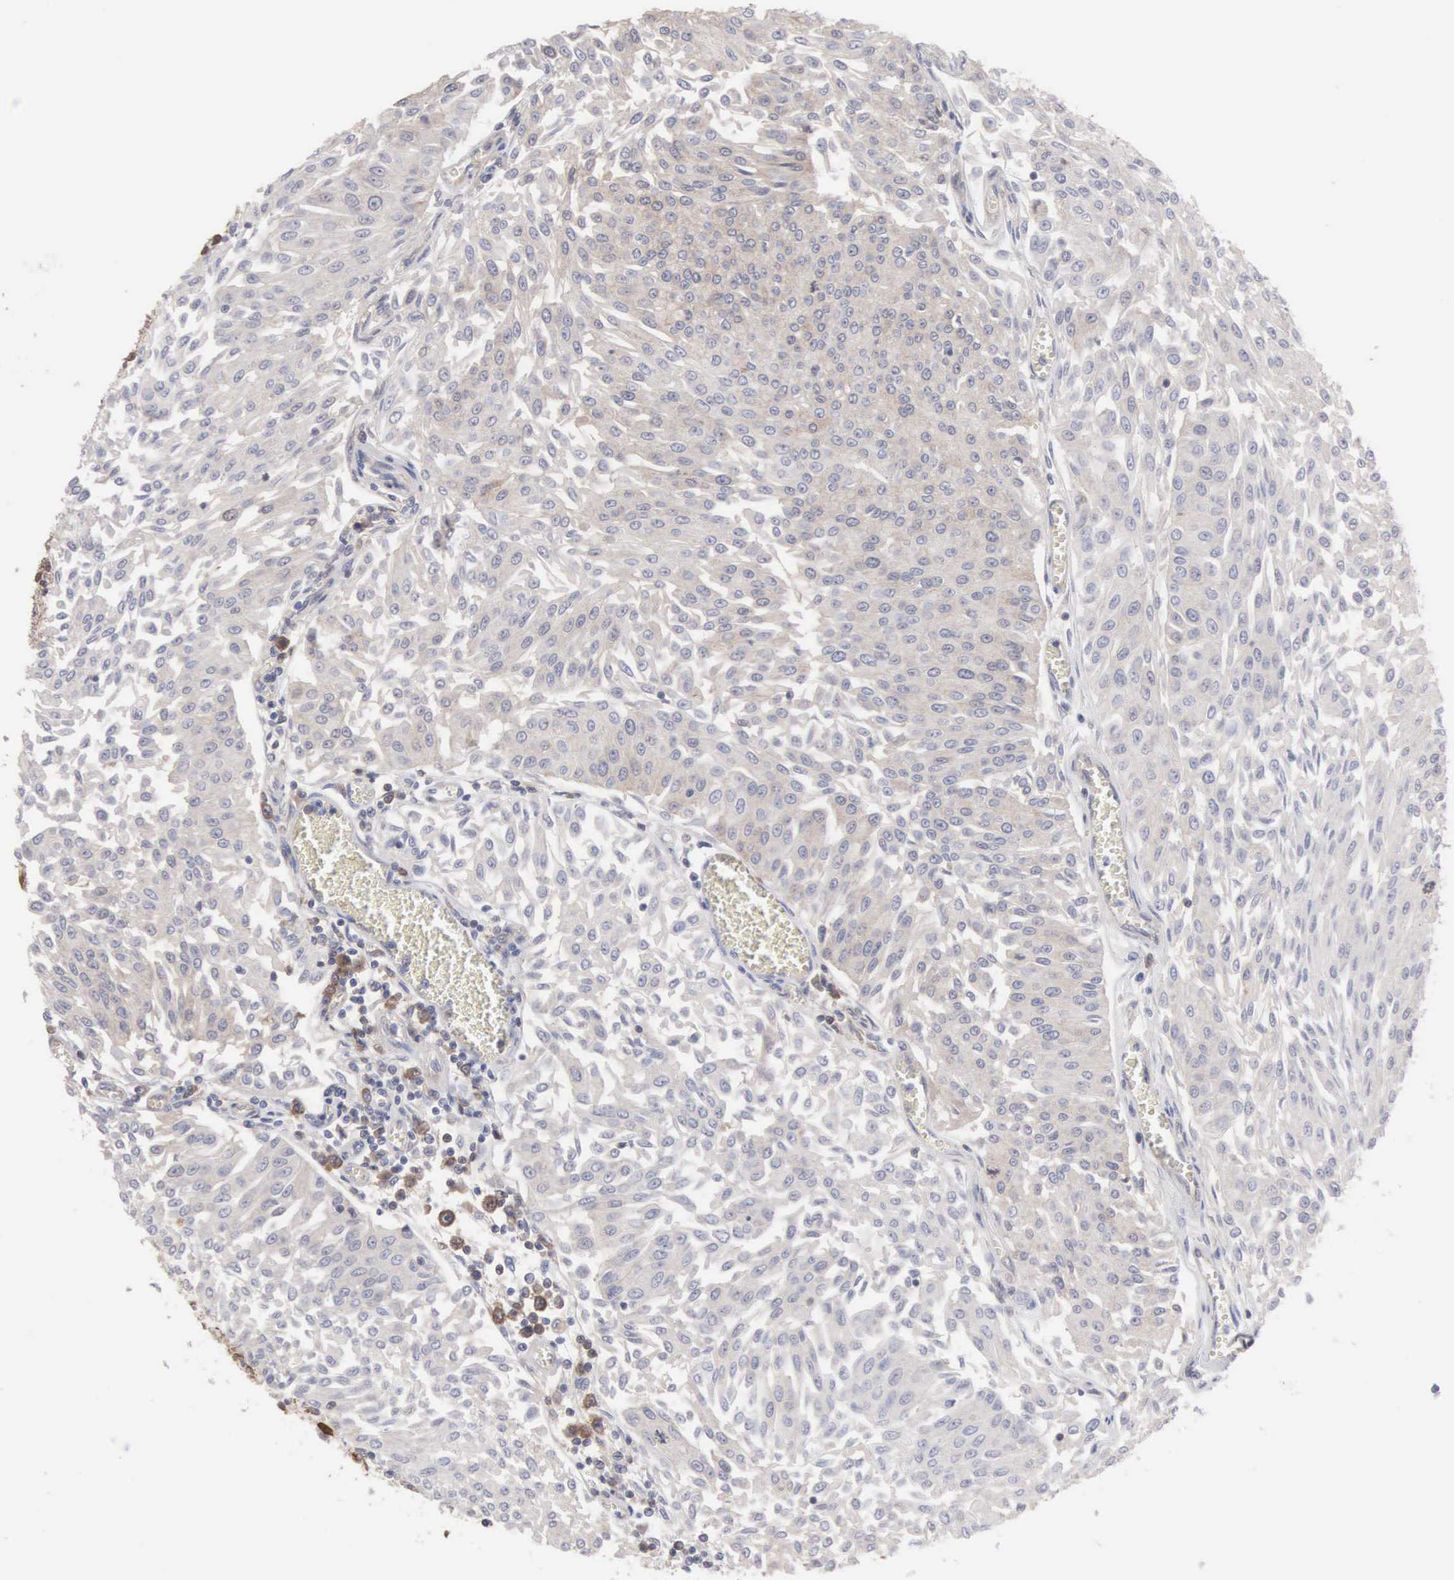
{"staining": {"intensity": "weak", "quantity": ">75%", "location": "cytoplasmic/membranous"}, "tissue": "urothelial cancer", "cell_type": "Tumor cells", "image_type": "cancer", "snomed": [{"axis": "morphology", "description": "Urothelial carcinoma, Low grade"}, {"axis": "topography", "description": "Urinary bladder"}], "caption": "Immunohistochemistry image of neoplastic tissue: urothelial carcinoma (low-grade) stained using immunohistochemistry reveals low levels of weak protein expression localized specifically in the cytoplasmic/membranous of tumor cells, appearing as a cytoplasmic/membranous brown color.", "gene": "MTHFD1", "patient": {"sex": "male", "age": 86}}